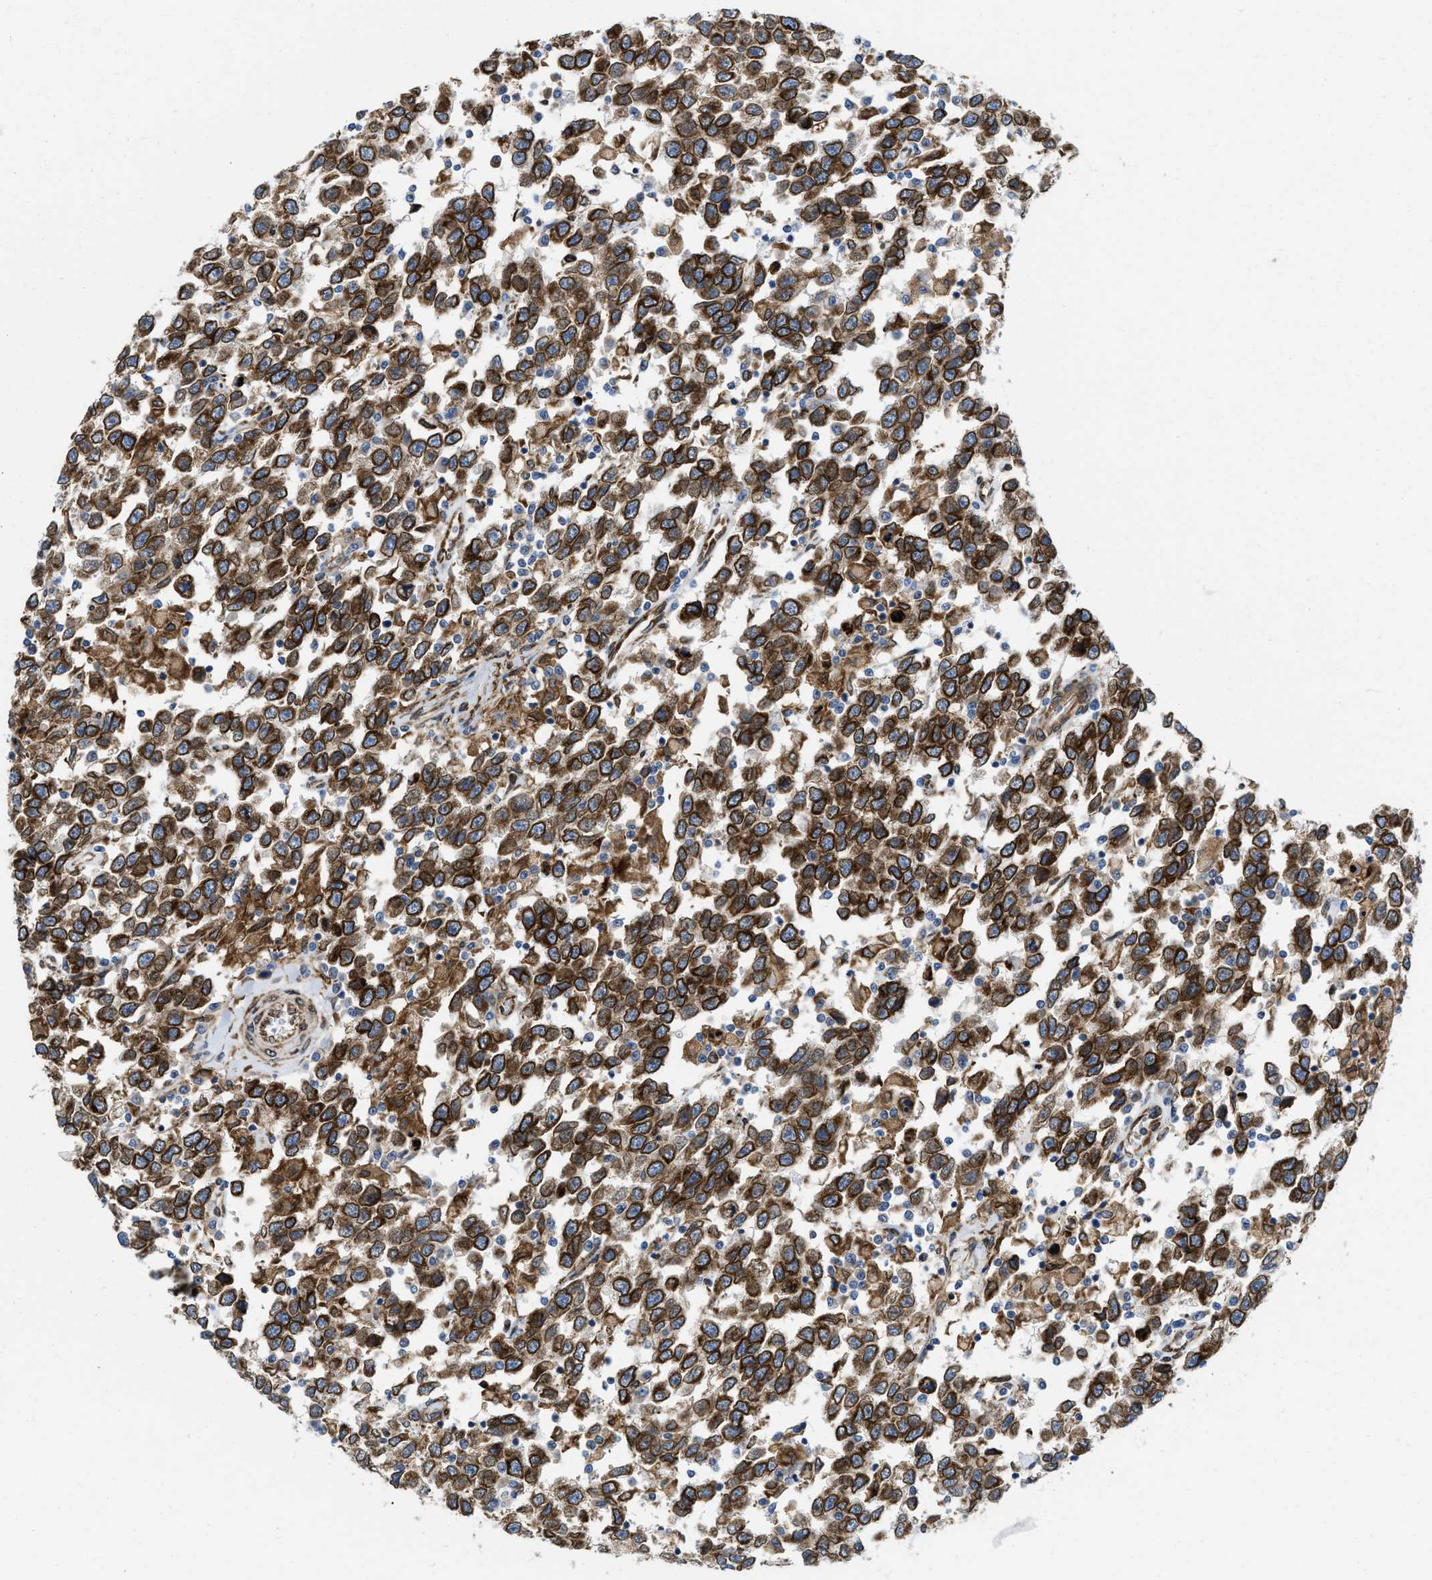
{"staining": {"intensity": "strong", "quantity": ">75%", "location": "cytoplasmic/membranous"}, "tissue": "testis cancer", "cell_type": "Tumor cells", "image_type": "cancer", "snomed": [{"axis": "morphology", "description": "Seminoma, NOS"}, {"axis": "topography", "description": "Testis"}], "caption": "Protein expression analysis of human seminoma (testis) reveals strong cytoplasmic/membranous staining in about >75% of tumor cells. (DAB IHC with brightfield microscopy, high magnification).", "gene": "ERLIN2", "patient": {"sex": "male", "age": 41}}